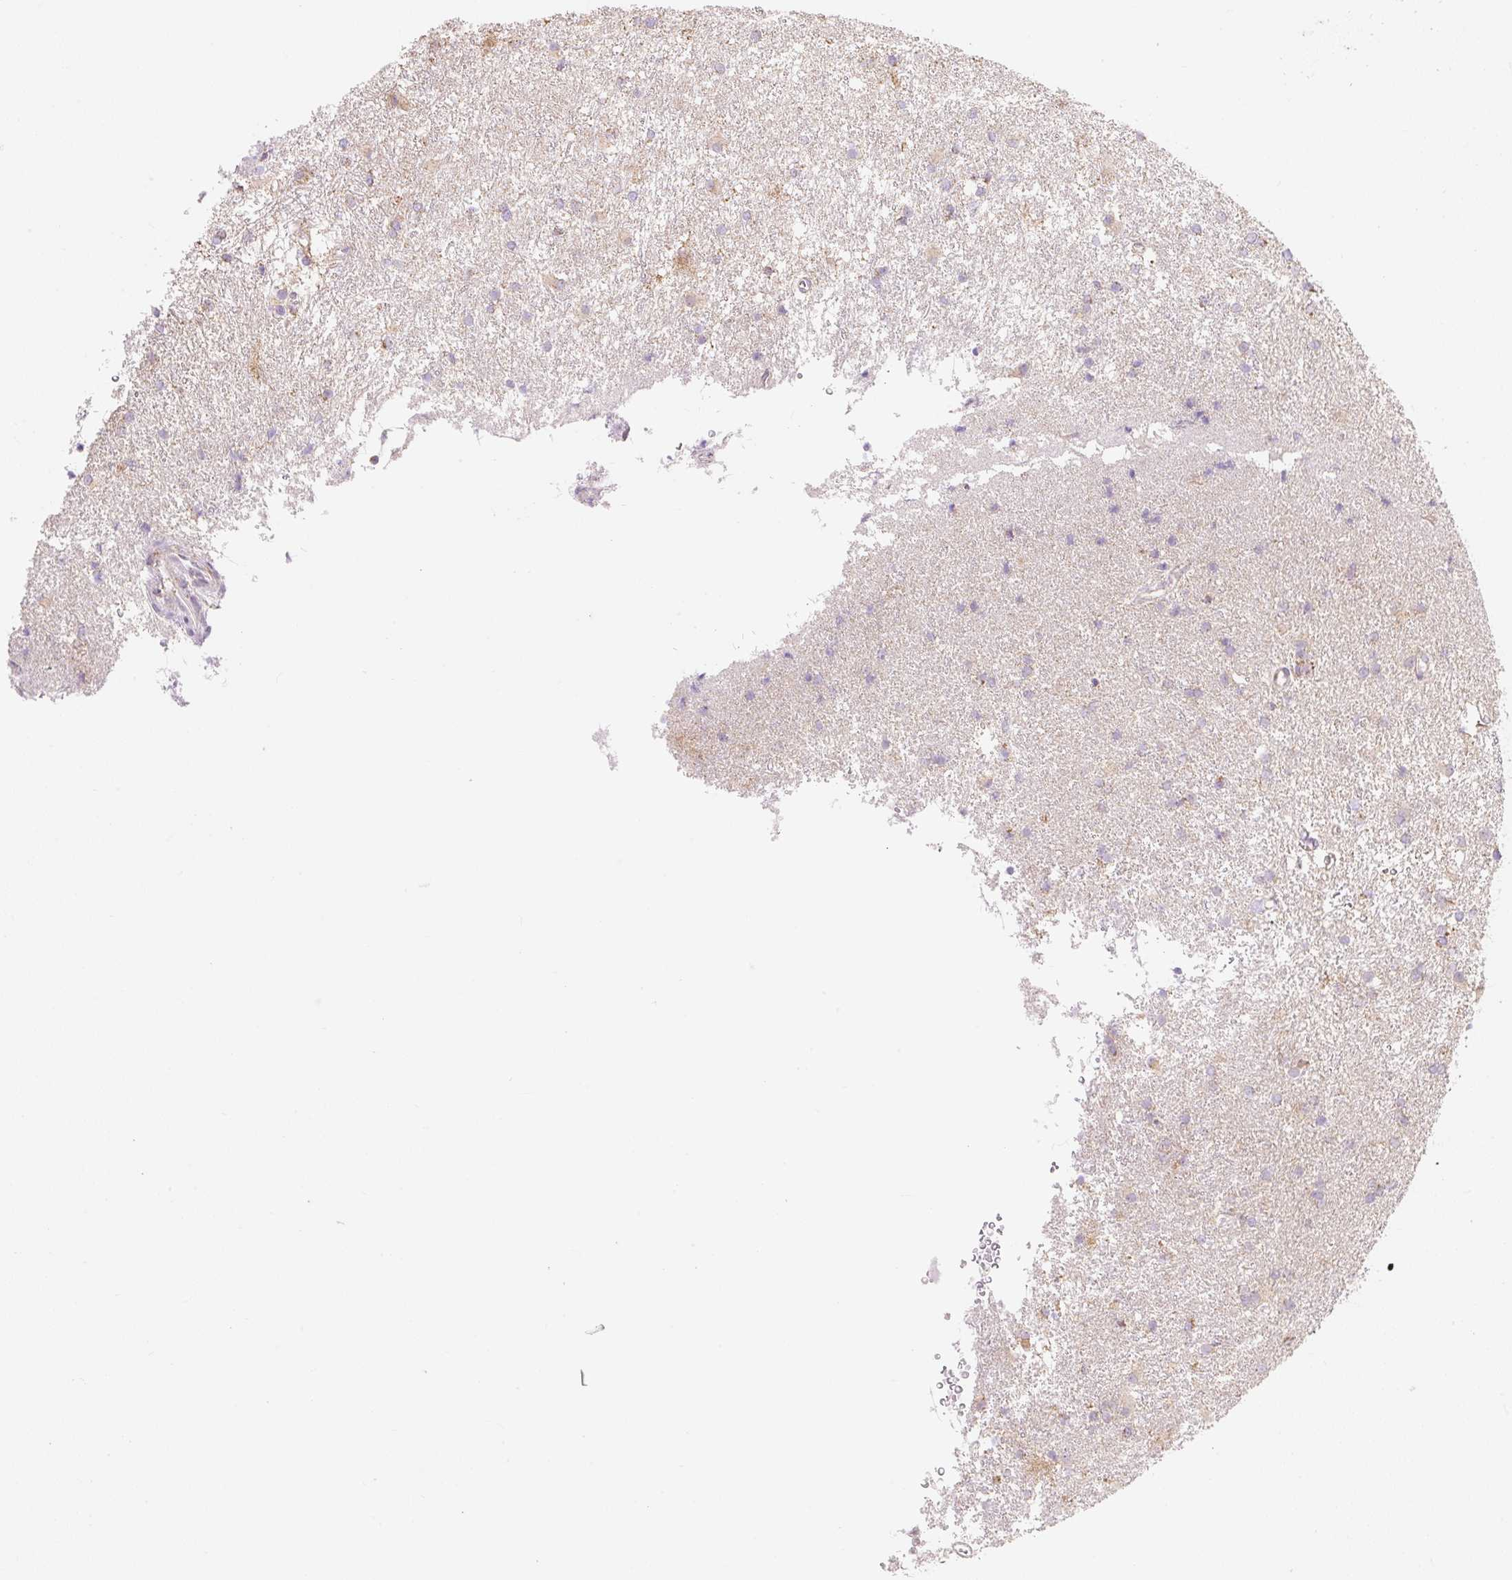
{"staining": {"intensity": "weak", "quantity": "25%-75%", "location": "cytoplasmic/membranous"}, "tissue": "glioma", "cell_type": "Tumor cells", "image_type": "cancer", "snomed": [{"axis": "morphology", "description": "Glioma, malignant, High grade"}, {"axis": "topography", "description": "Brain"}], "caption": "Glioma stained with a protein marker displays weak staining in tumor cells.", "gene": "DHX35", "patient": {"sex": "female", "age": 50}}